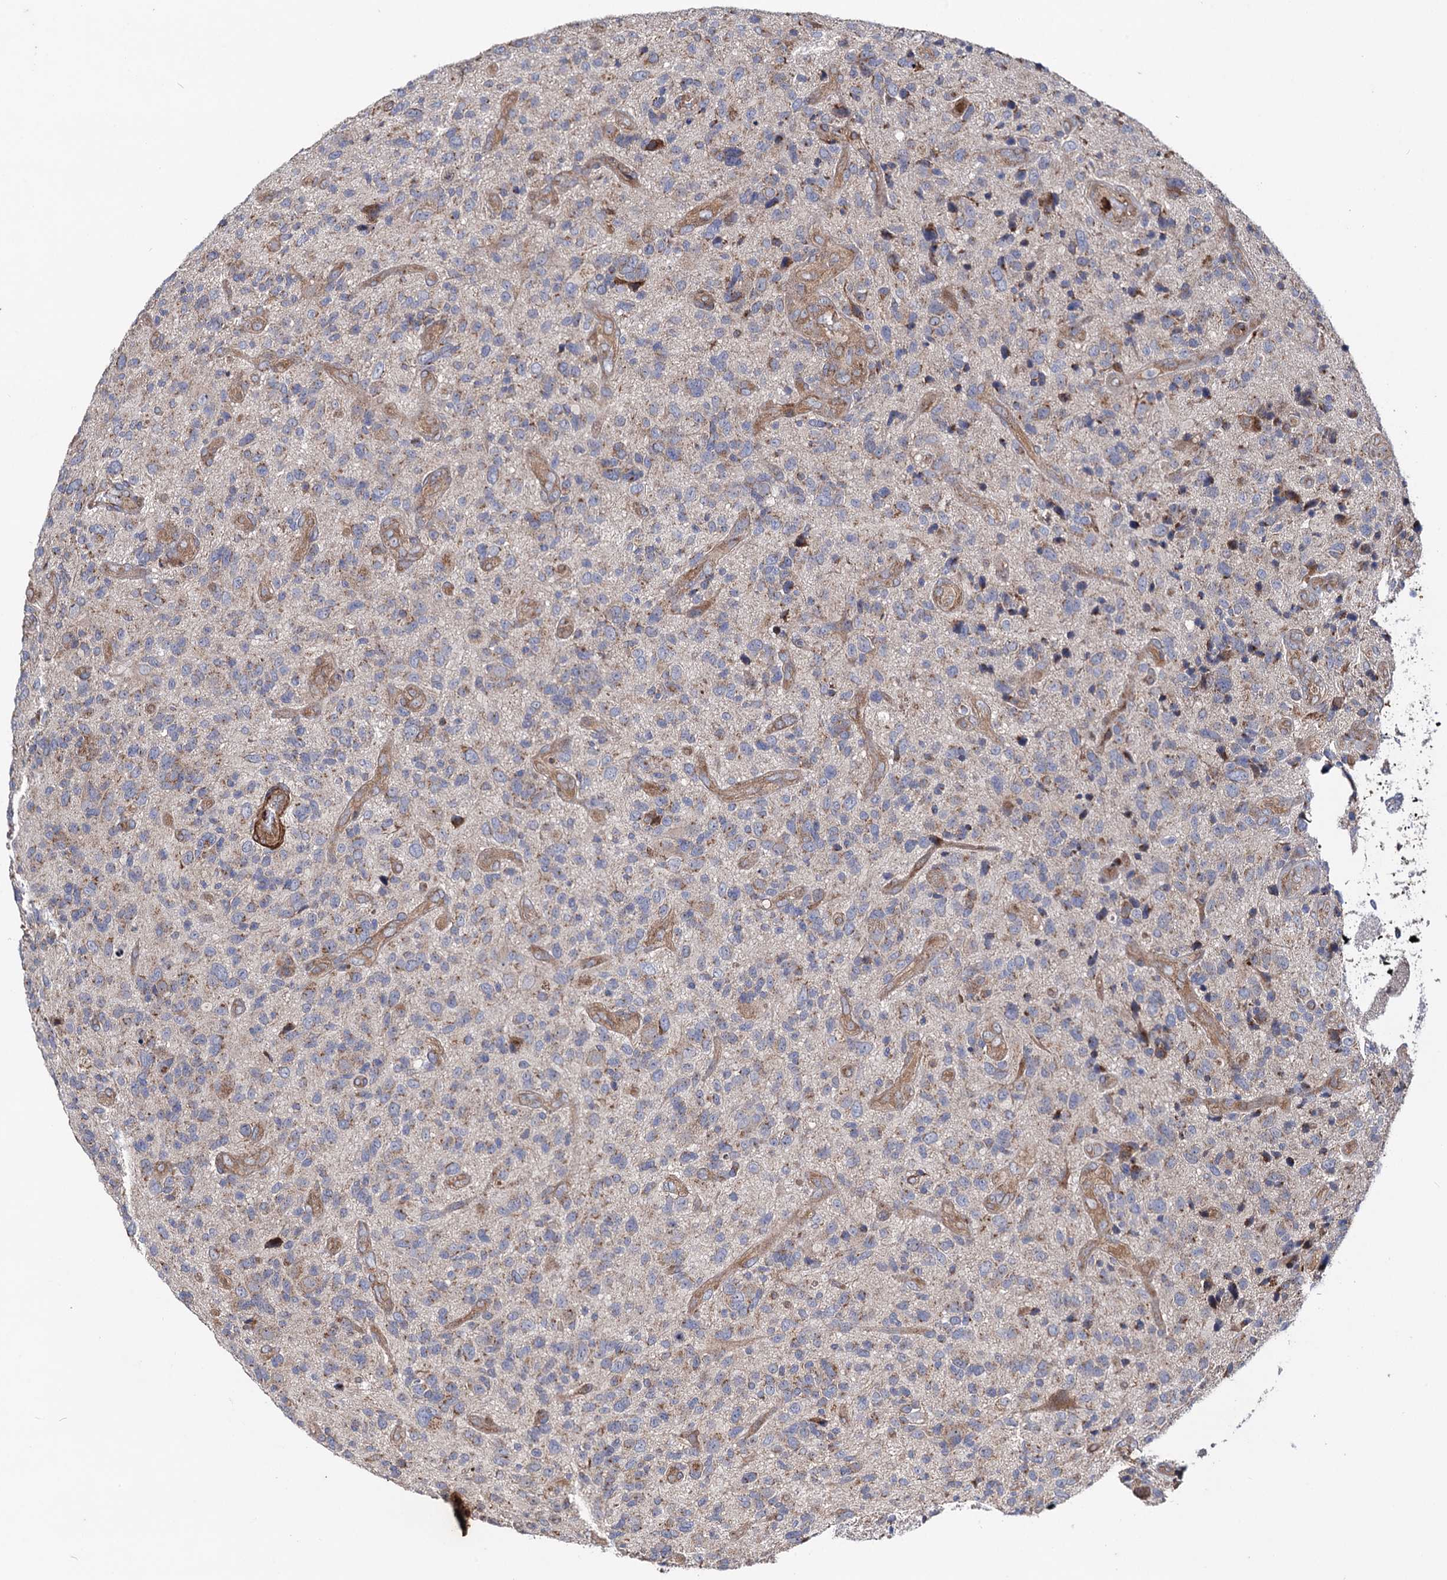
{"staining": {"intensity": "negative", "quantity": "none", "location": "none"}, "tissue": "glioma", "cell_type": "Tumor cells", "image_type": "cancer", "snomed": [{"axis": "morphology", "description": "Glioma, malignant, High grade"}, {"axis": "topography", "description": "Brain"}], "caption": "Tumor cells show no significant protein expression in malignant glioma (high-grade).", "gene": "DYDC1", "patient": {"sex": "male", "age": 47}}